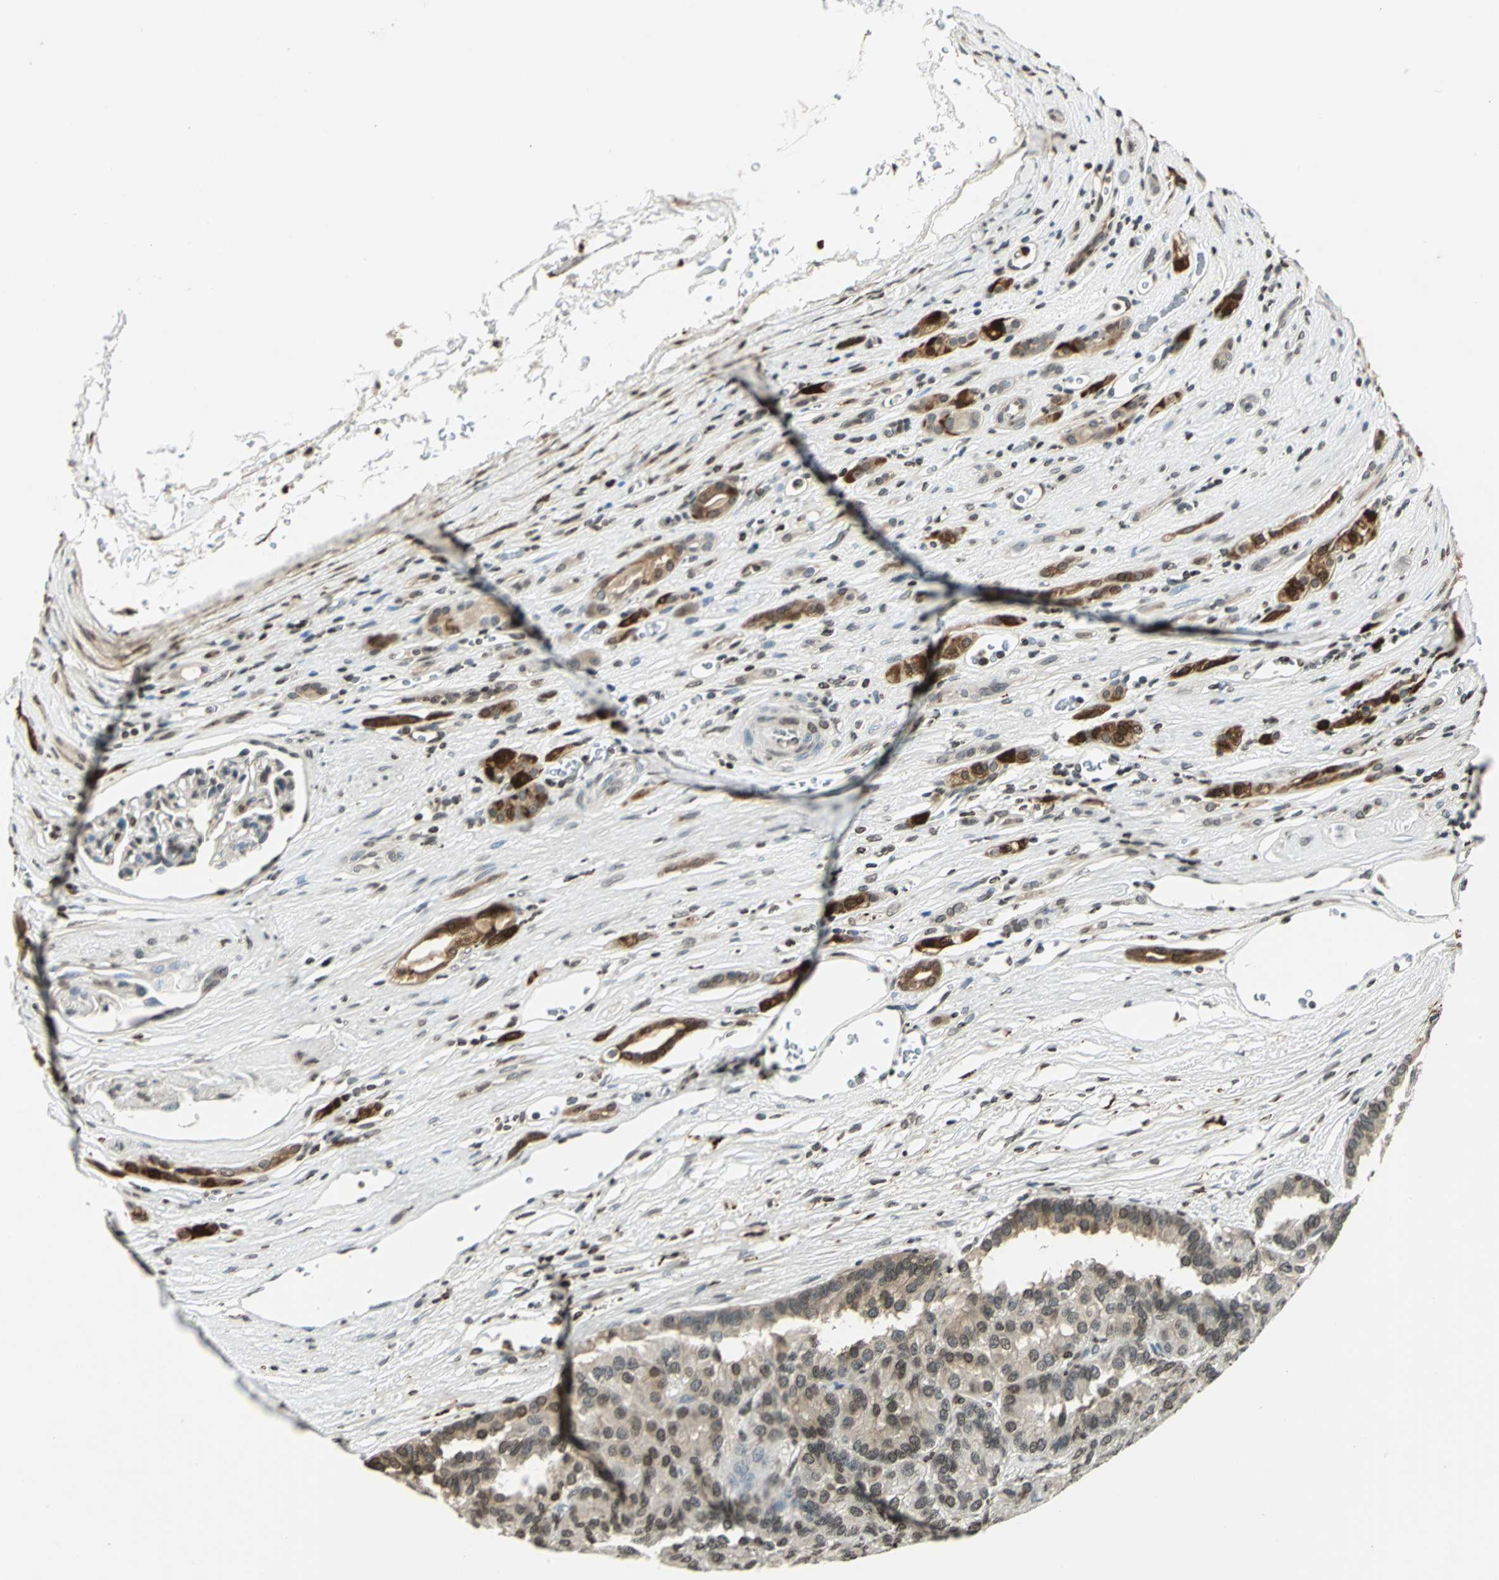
{"staining": {"intensity": "strong", "quantity": "25%-75%", "location": "cytoplasmic/membranous,nuclear"}, "tissue": "renal cancer", "cell_type": "Tumor cells", "image_type": "cancer", "snomed": [{"axis": "morphology", "description": "Adenocarcinoma, NOS"}, {"axis": "topography", "description": "Kidney"}], "caption": "Protein analysis of renal adenocarcinoma tissue shows strong cytoplasmic/membranous and nuclear expression in about 25%-75% of tumor cells. Immunohistochemistry stains the protein of interest in brown and the nuclei are stained blue.", "gene": "LGALS3", "patient": {"sex": "male", "age": 46}}